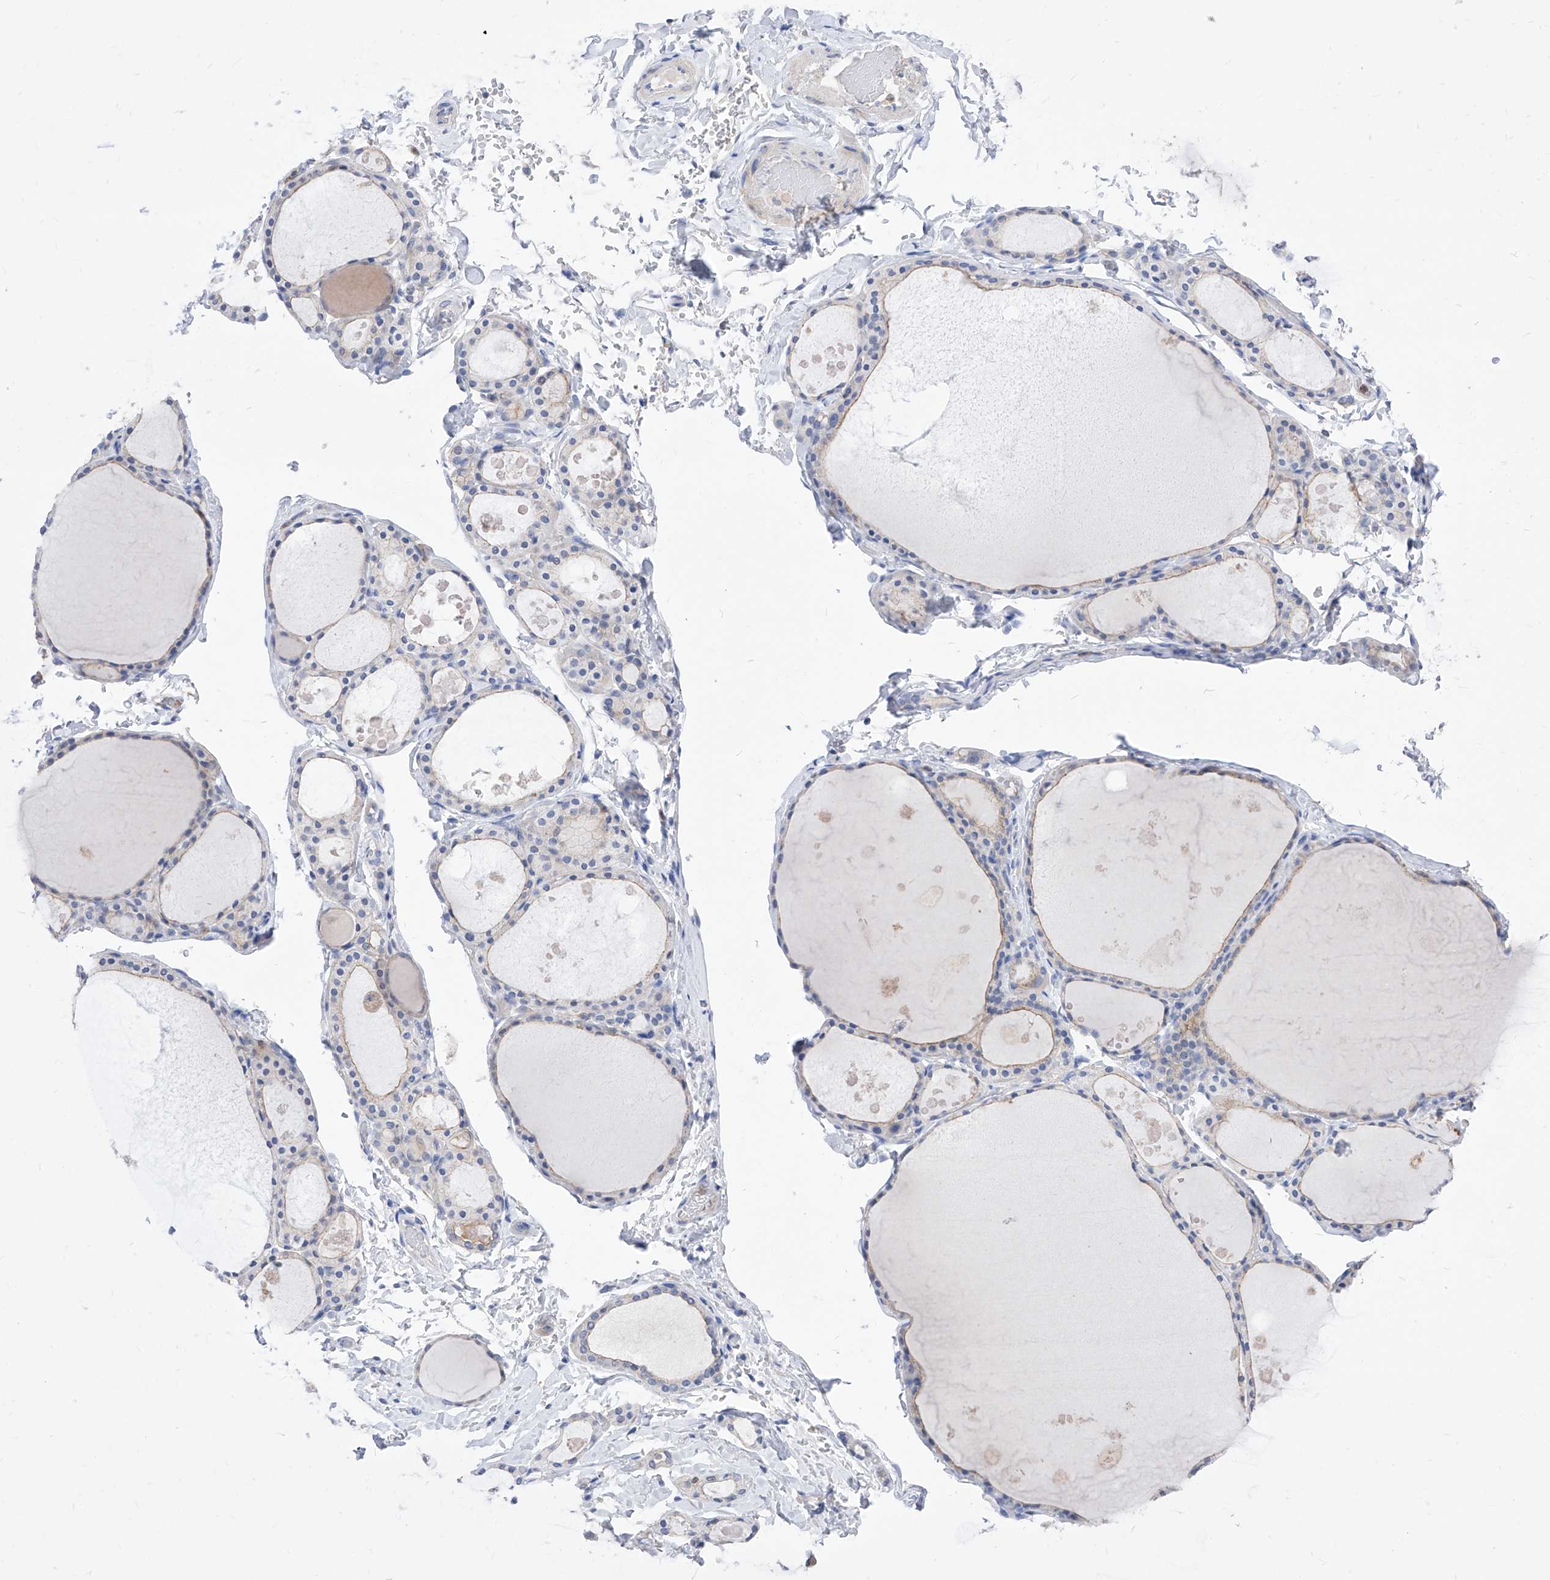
{"staining": {"intensity": "weak", "quantity": "<25%", "location": "cytoplasmic/membranous"}, "tissue": "thyroid gland", "cell_type": "Glandular cells", "image_type": "normal", "snomed": [{"axis": "morphology", "description": "Normal tissue, NOS"}, {"axis": "topography", "description": "Thyroid gland"}], "caption": "Glandular cells show no significant protein positivity in benign thyroid gland. Nuclei are stained in blue.", "gene": "VAX1", "patient": {"sex": "male", "age": 56}}